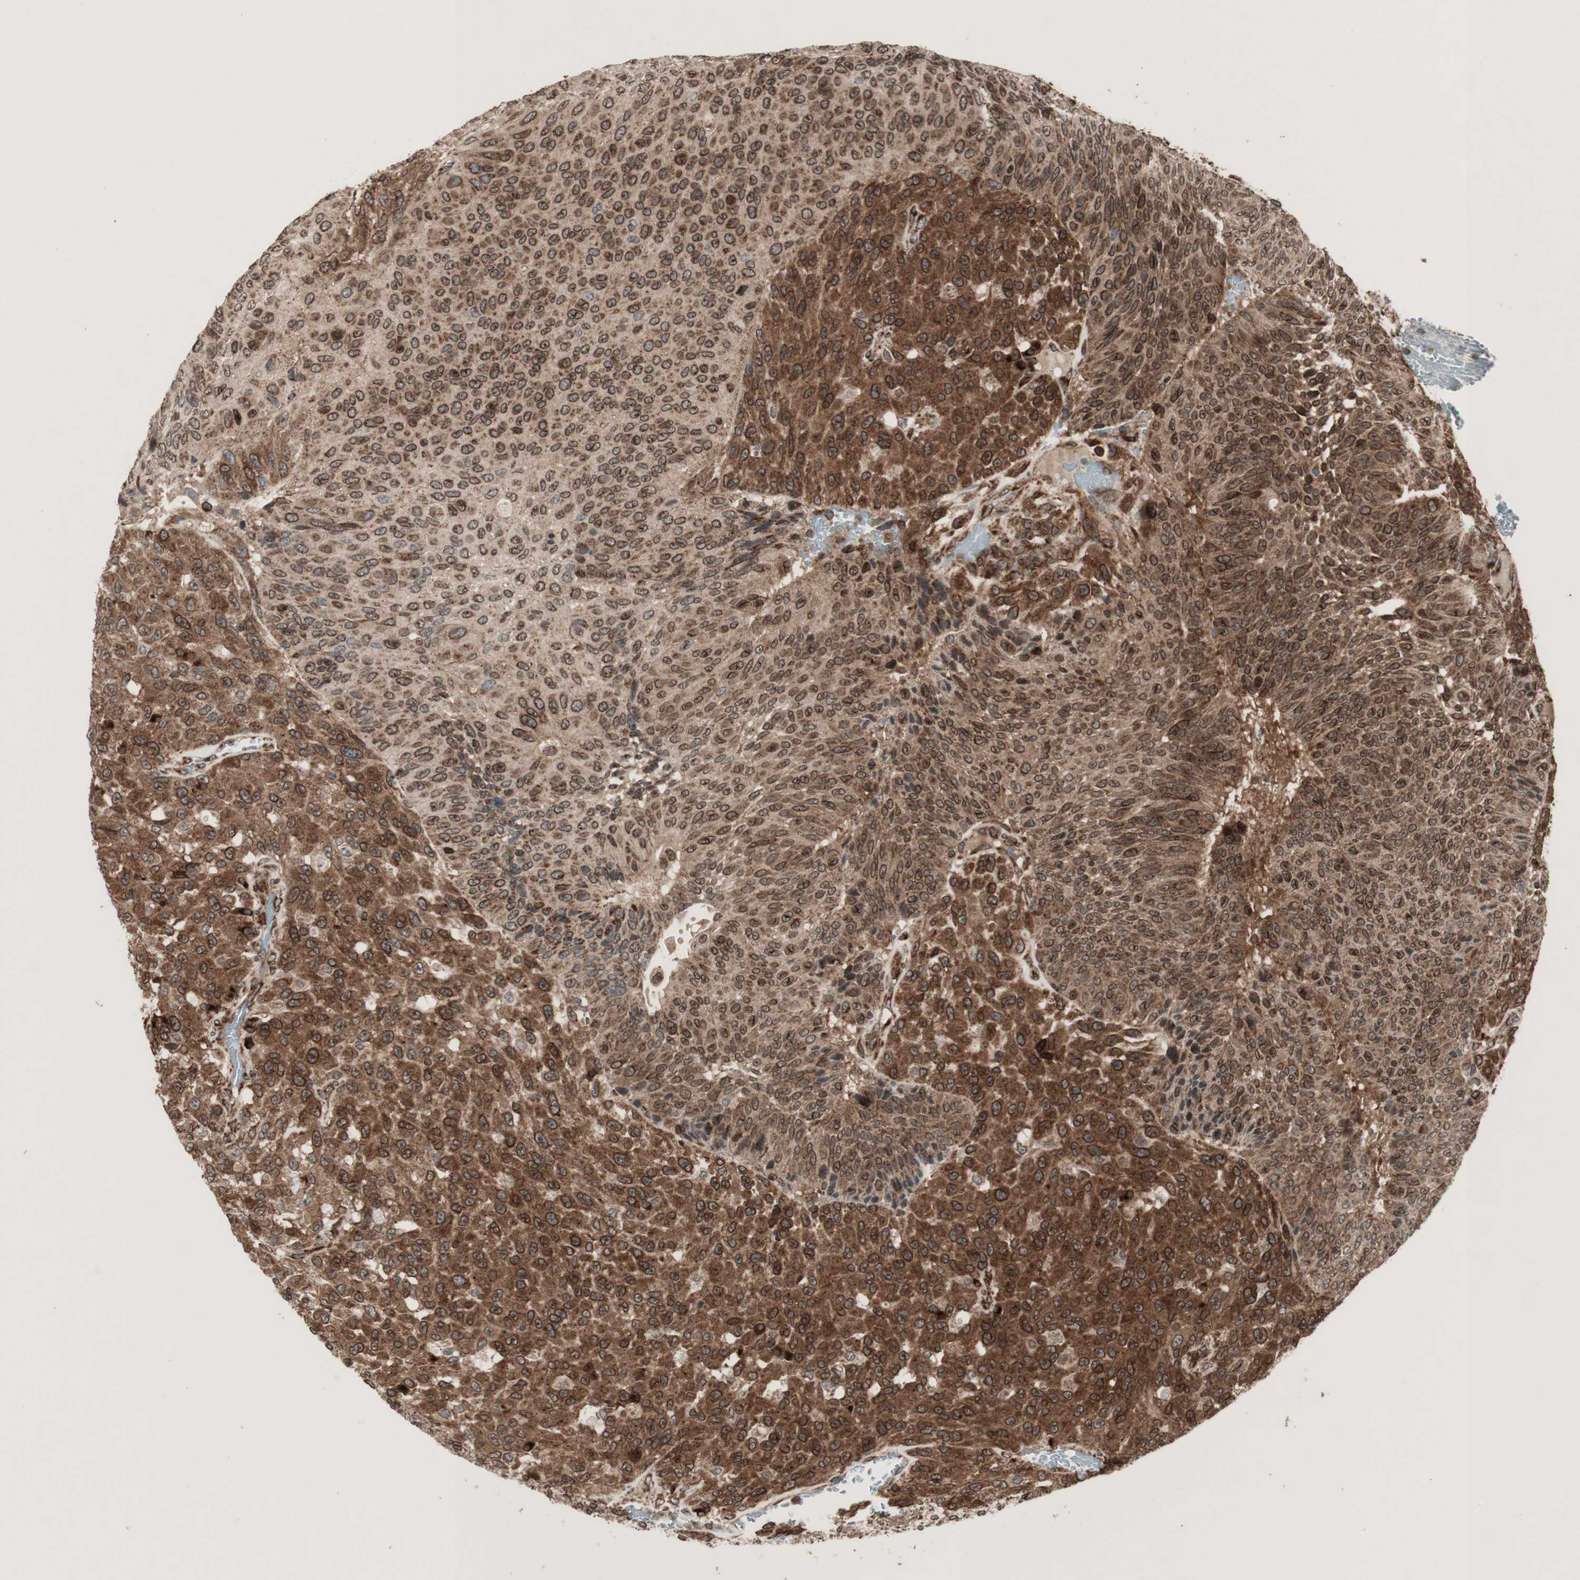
{"staining": {"intensity": "strong", "quantity": ">75%", "location": "cytoplasmic/membranous,nuclear"}, "tissue": "urothelial cancer", "cell_type": "Tumor cells", "image_type": "cancer", "snomed": [{"axis": "morphology", "description": "Urothelial carcinoma, High grade"}, {"axis": "topography", "description": "Urinary bladder"}], "caption": "Urothelial carcinoma (high-grade) stained for a protein (brown) reveals strong cytoplasmic/membranous and nuclear positive staining in approximately >75% of tumor cells.", "gene": "NUP62", "patient": {"sex": "male", "age": 66}}